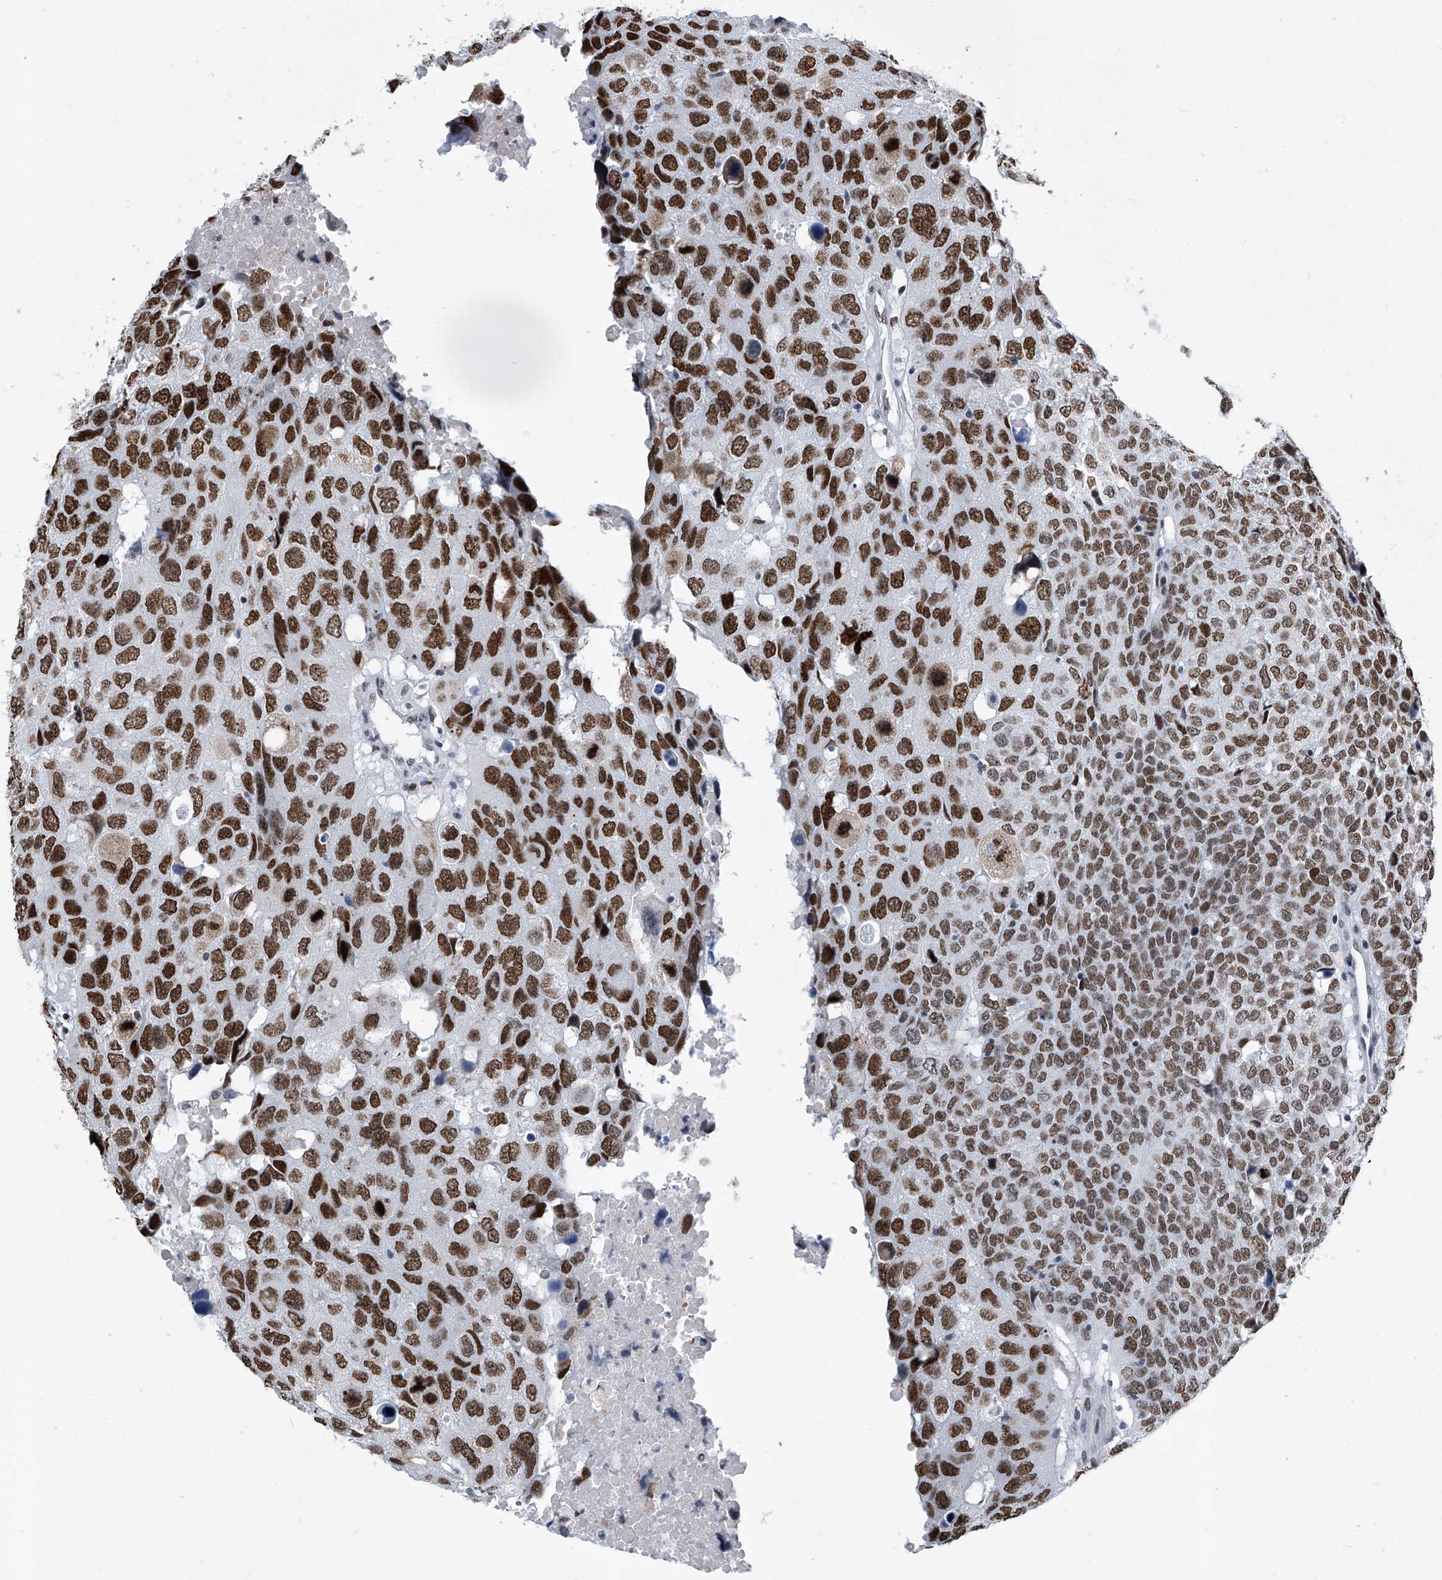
{"staining": {"intensity": "strong", "quantity": ">75%", "location": "nuclear"}, "tissue": "head and neck cancer", "cell_type": "Tumor cells", "image_type": "cancer", "snomed": [{"axis": "morphology", "description": "Squamous cell carcinoma, NOS"}, {"axis": "topography", "description": "Head-Neck"}], "caption": "High-power microscopy captured an immunohistochemistry (IHC) micrograph of head and neck cancer (squamous cell carcinoma), revealing strong nuclear positivity in approximately >75% of tumor cells.", "gene": "SIM2", "patient": {"sex": "male", "age": 66}}